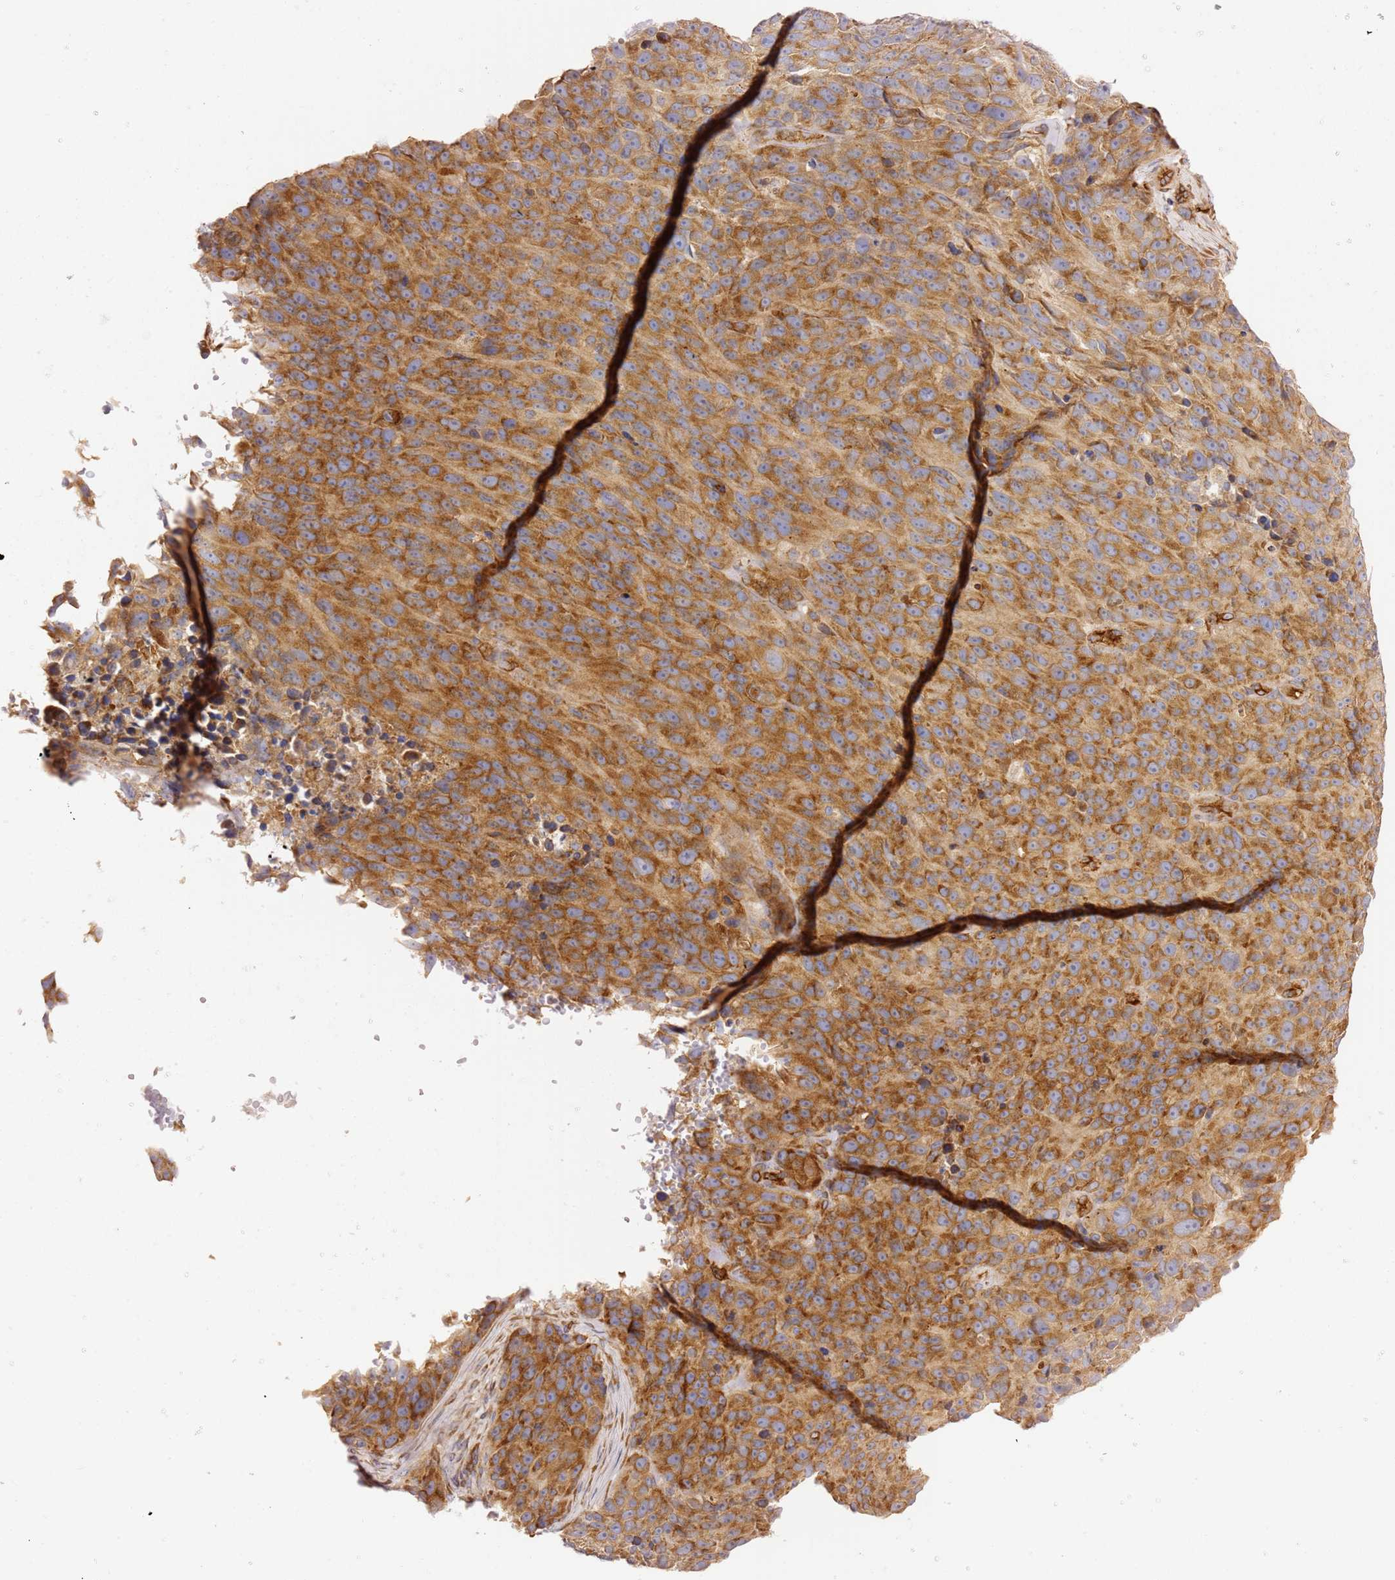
{"staining": {"intensity": "strong", "quantity": ">75%", "location": "cytoplasmic/membranous"}, "tissue": "melanoma", "cell_type": "Tumor cells", "image_type": "cancer", "snomed": [{"axis": "morphology", "description": "Malignant melanoma, NOS"}, {"axis": "topography", "description": "Skin"}], "caption": "Immunohistochemical staining of human malignant melanoma exhibits high levels of strong cytoplasmic/membranous positivity in about >75% of tumor cells.", "gene": "KIF7", "patient": {"sex": "male", "age": 84}}